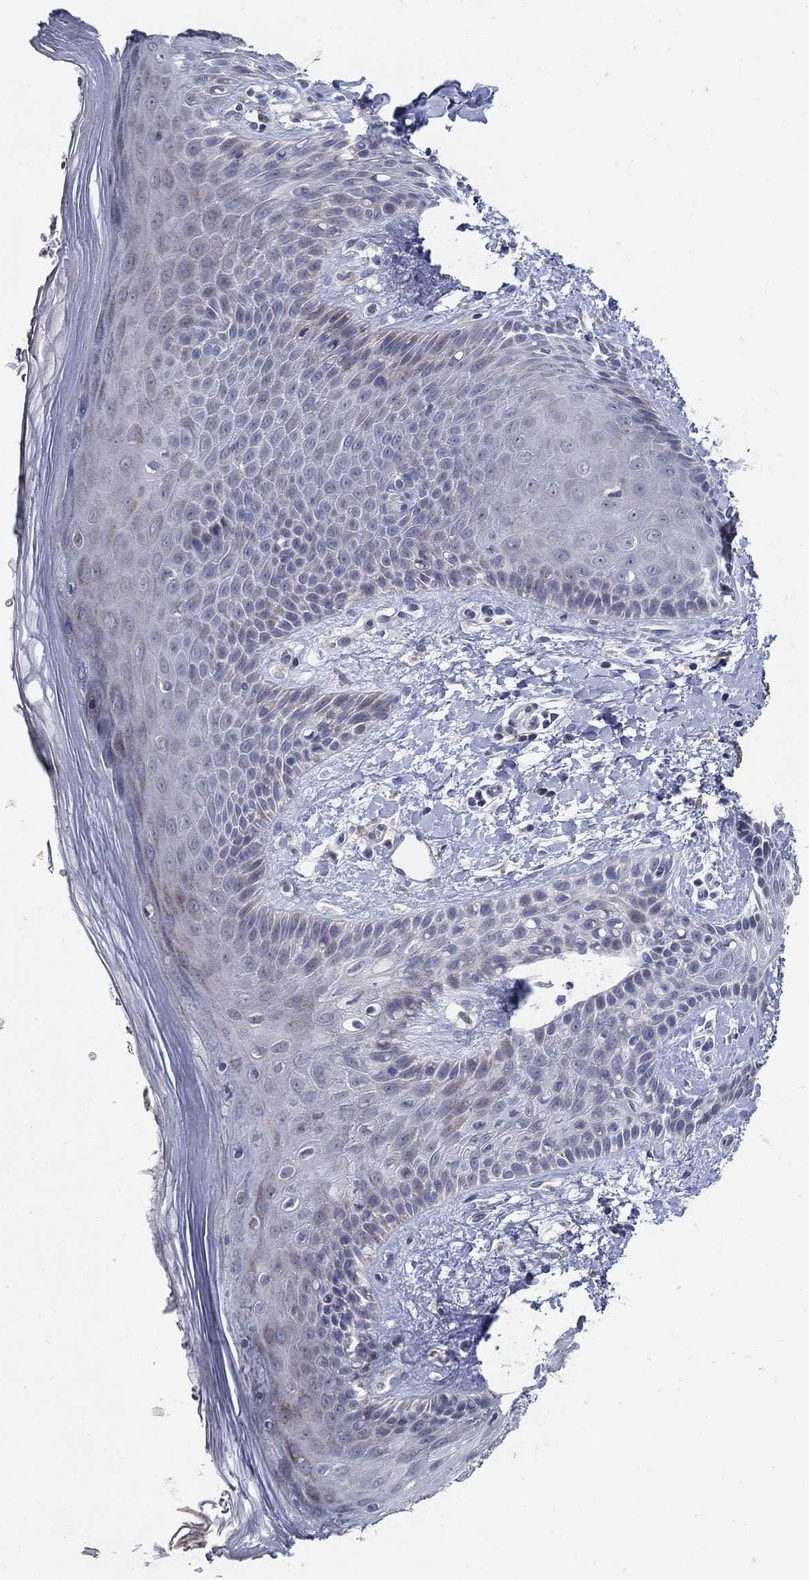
{"staining": {"intensity": "negative", "quantity": "none", "location": "none"}, "tissue": "skin", "cell_type": "Epidermal cells", "image_type": "normal", "snomed": [{"axis": "morphology", "description": "Normal tissue, NOS"}, {"axis": "topography", "description": "Anal"}], "caption": "Immunohistochemistry (IHC) of benign human skin shows no expression in epidermal cells. Brightfield microscopy of immunohistochemistry (IHC) stained with DAB (3,3'-diaminobenzidine) (brown) and hematoxylin (blue), captured at high magnification.", "gene": "HMX2", "patient": {"sex": "male", "age": 36}}